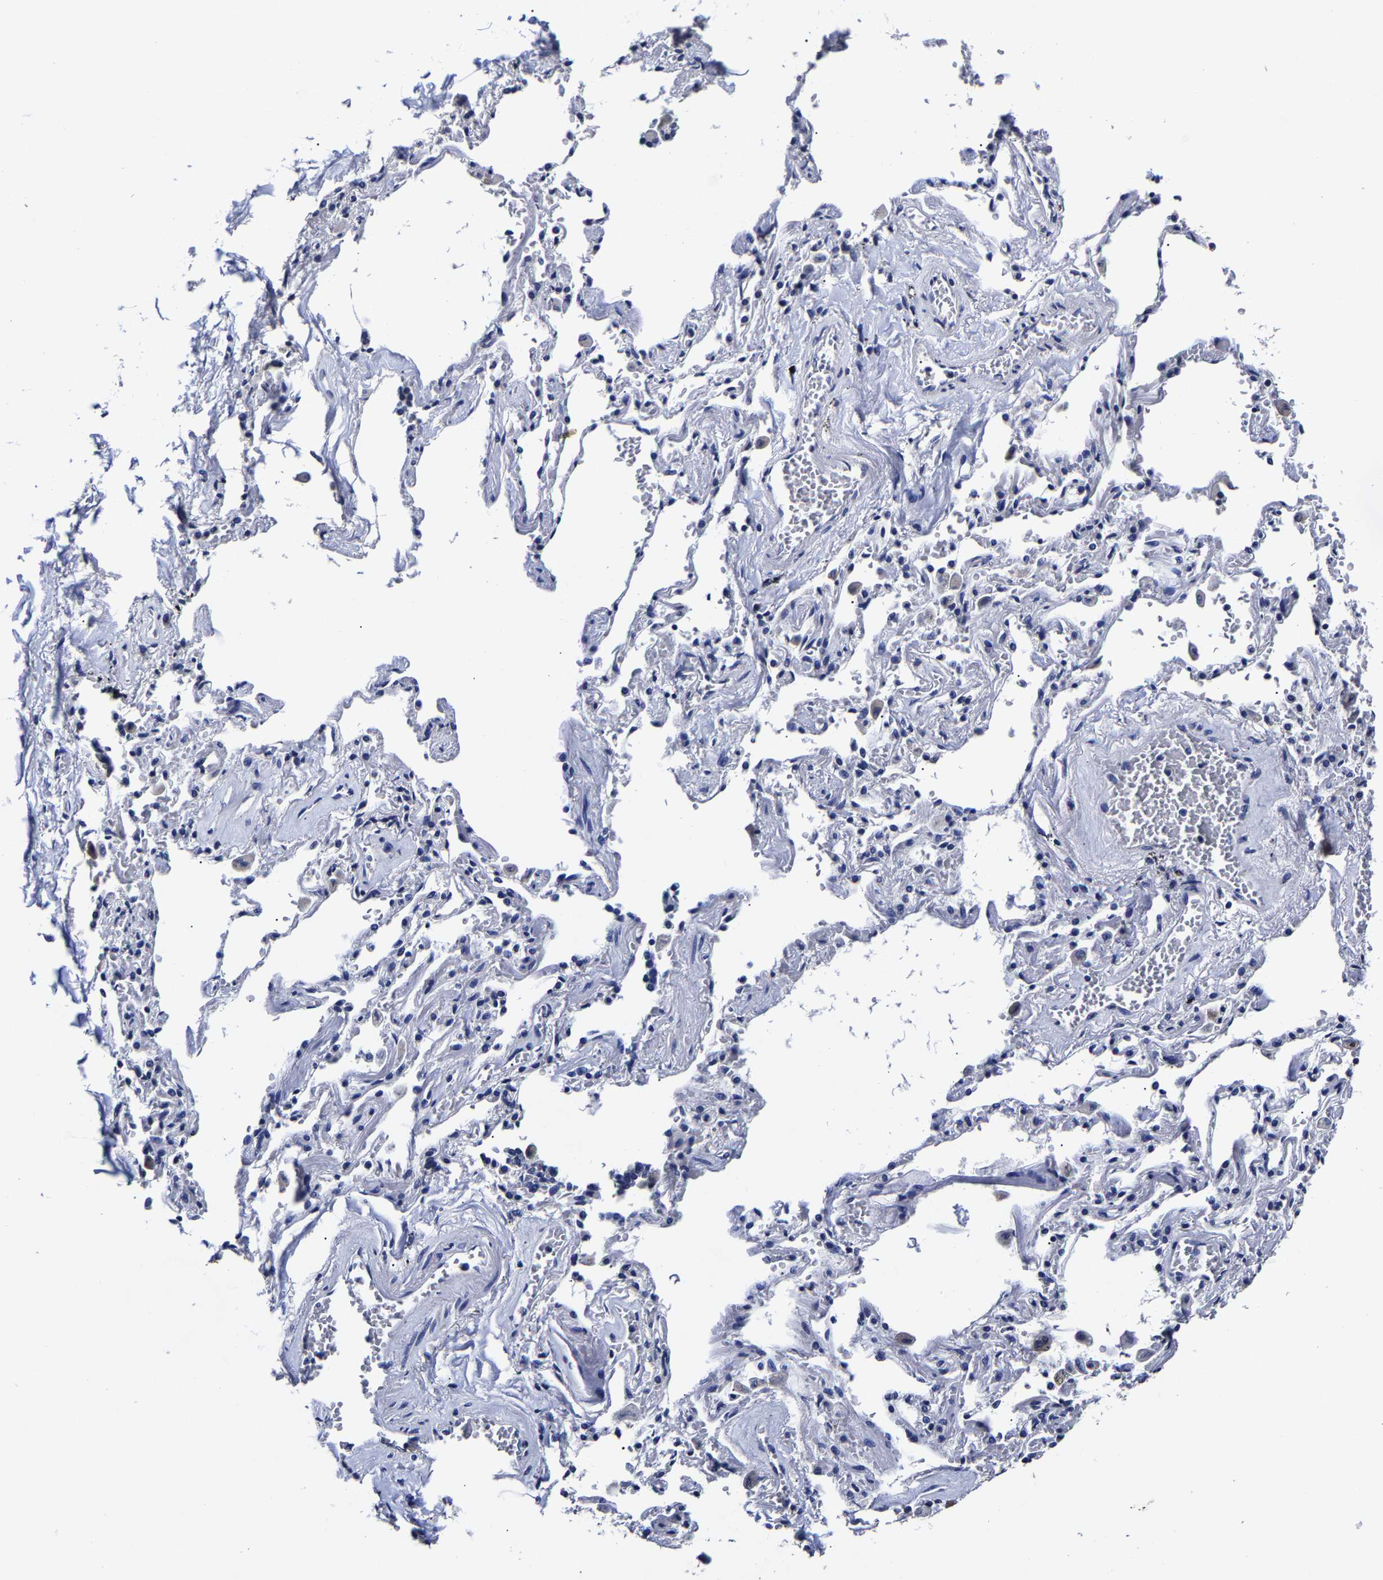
{"staining": {"intensity": "negative", "quantity": "none", "location": "none"}, "tissue": "adipose tissue", "cell_type": "Adipocytes", "image_type": "normal", "snomed": [{"axis": "morphology", "description": "Normal tissue, NOS"}, {"axis": "topography", "description": "Cartilage tissue"}, {"axis": "topography", "description": "Lung"}], "caption": "A high-resolution photomicrograph shows immunohistochemistry (IHC) staining of normal adipose tissue, which demonstrates no significant staining in adipocytes. (DAB (3,3'-diaminobenzidine) IHC, high magnification).", "gene": "AKAP4", "patient": {"sex": "female", "age": 77}}